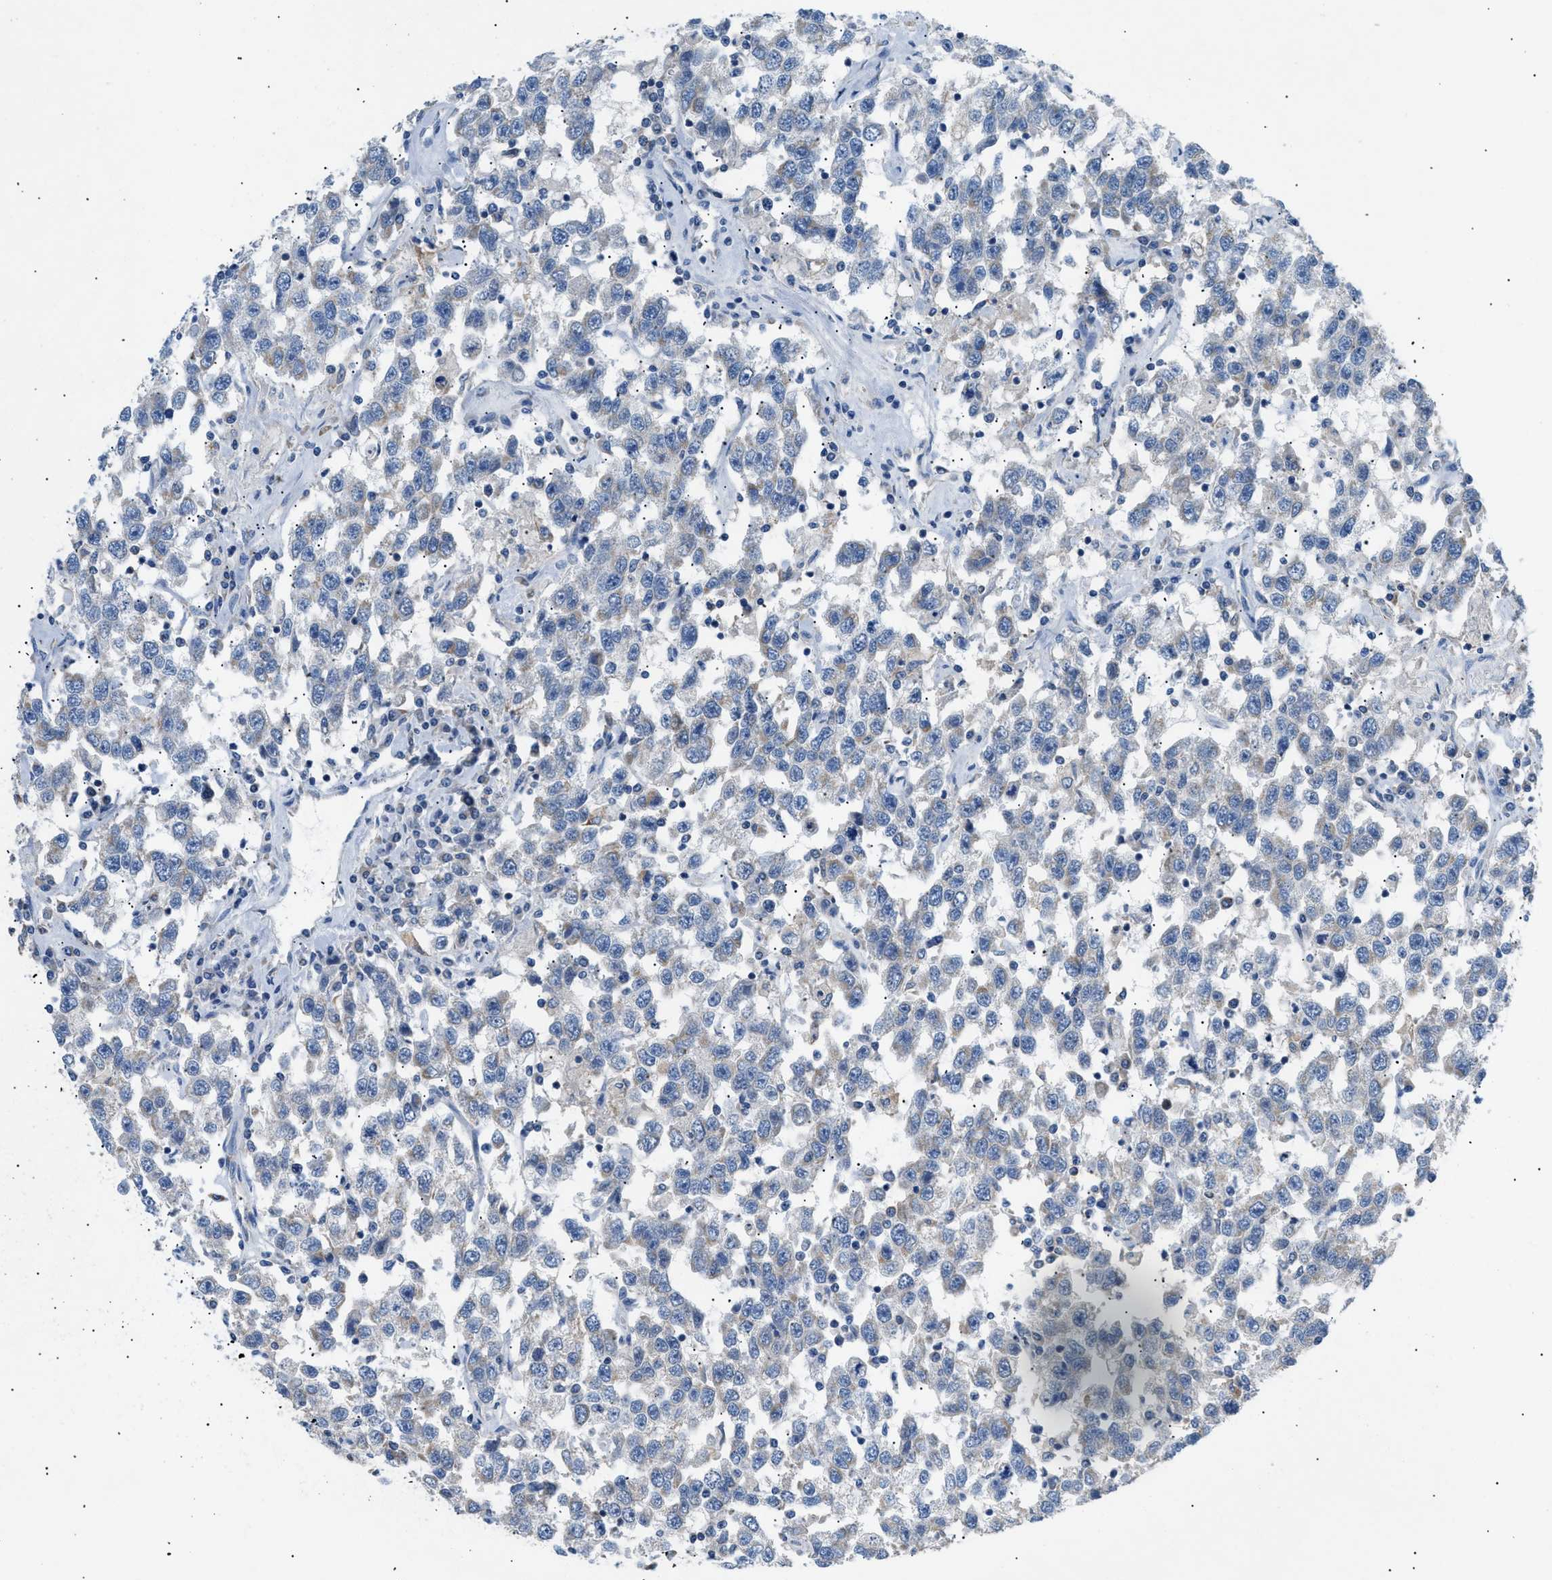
{"staining": {"intensity": "negative", "quantity": "none", "location": "none"}, "tissue": "testis cancer", "cell_type": "Tumor cells", "image_type": "cancer", "snomed": [{"axis": "morphology", "description": "Seminoma, NOS"}, {"axis": "topography", "description": "Testis"}], "caption": "A high-resolution image shows IHC staining of testis seminoma, which exhibits no significant positivity in tumor cells.", "gene": "ILDR1", "patient": {"sex": "male", "age": 41}}